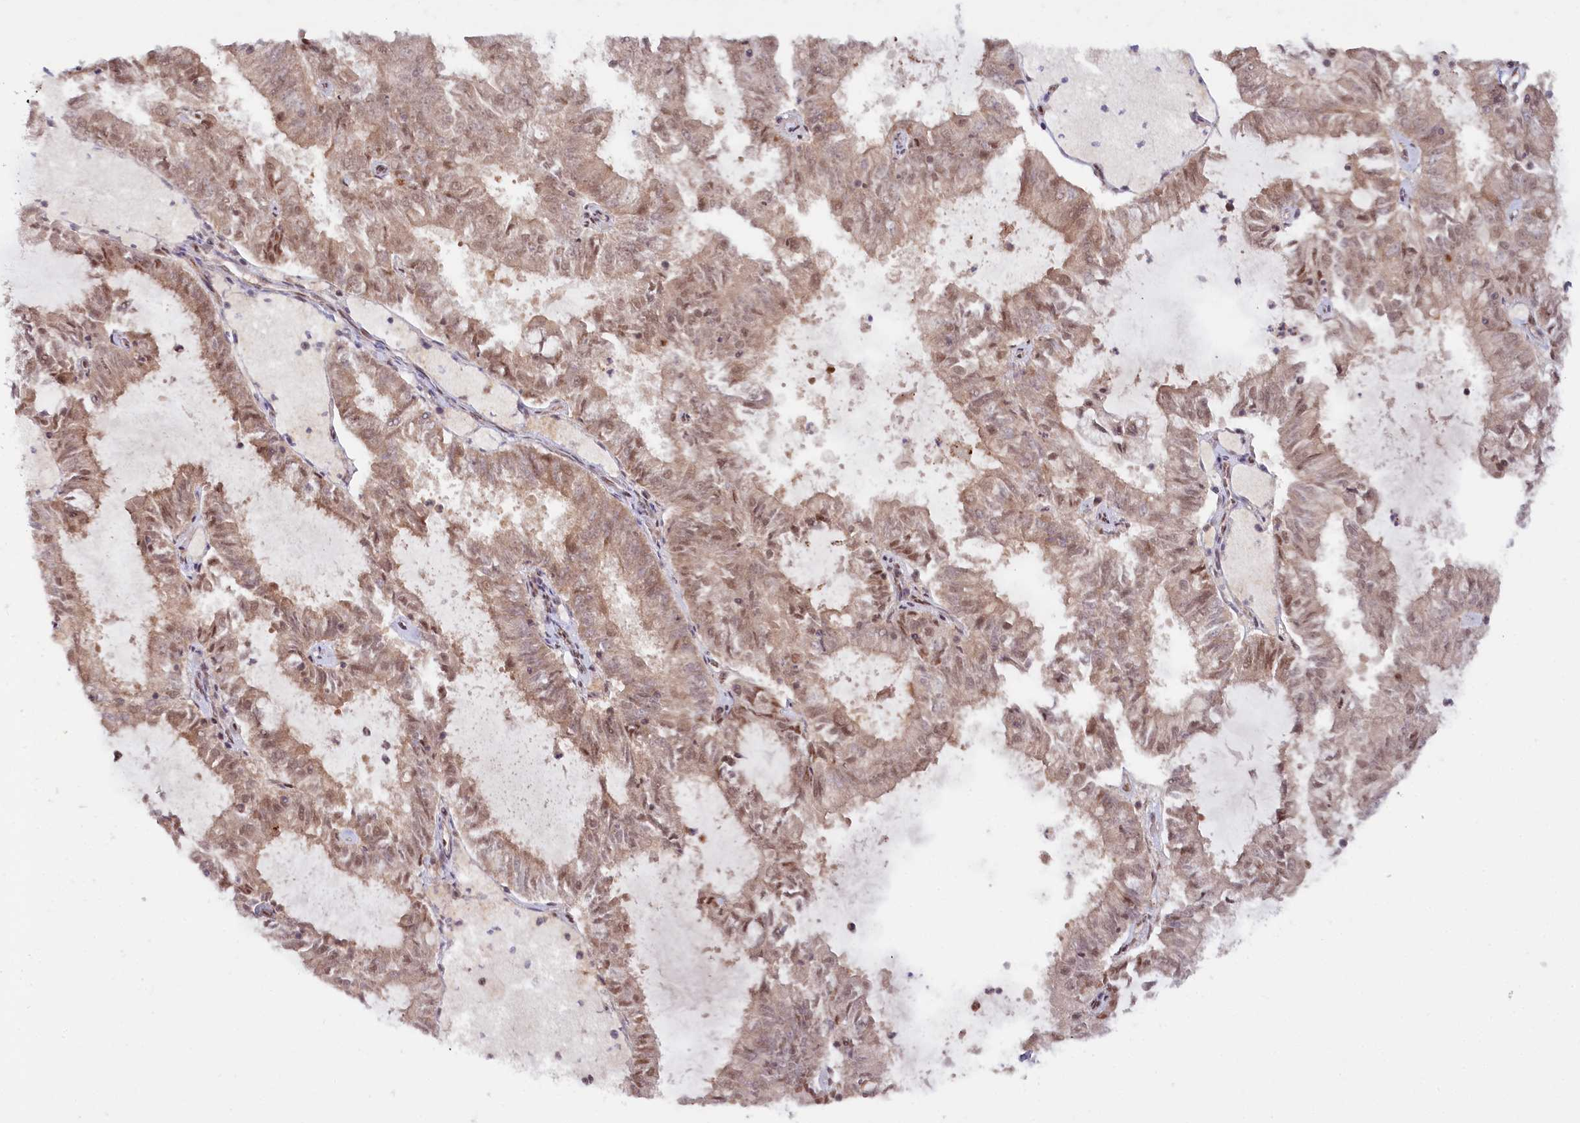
{"staining": {"intensity": "weak", "quantity": ">75%", "location": "cytoplasmic/membranous,nuclear"}, "tissue": "endometrial cancer", "cell_type": "Tumor cells", "image_type": "cancer", "snomed": [{"axis": "morphology", "description": "Adenocarcinoma, NOS"}, {"axis": "topography", "description": "Endometrium"}], "caption": "Endometrial cancer tissue reveals weak cytoplasmic/membranous and nuclear positivity in approximately >75% of tumor cells, visualized by immunohistochemistry. (DAB (3,3'-diaminobenzidine) IHC, brown staining for protein, blue staining for nuclei).", "gene": "CCDC65", "patient": {"sex": "female", "age": 57}}